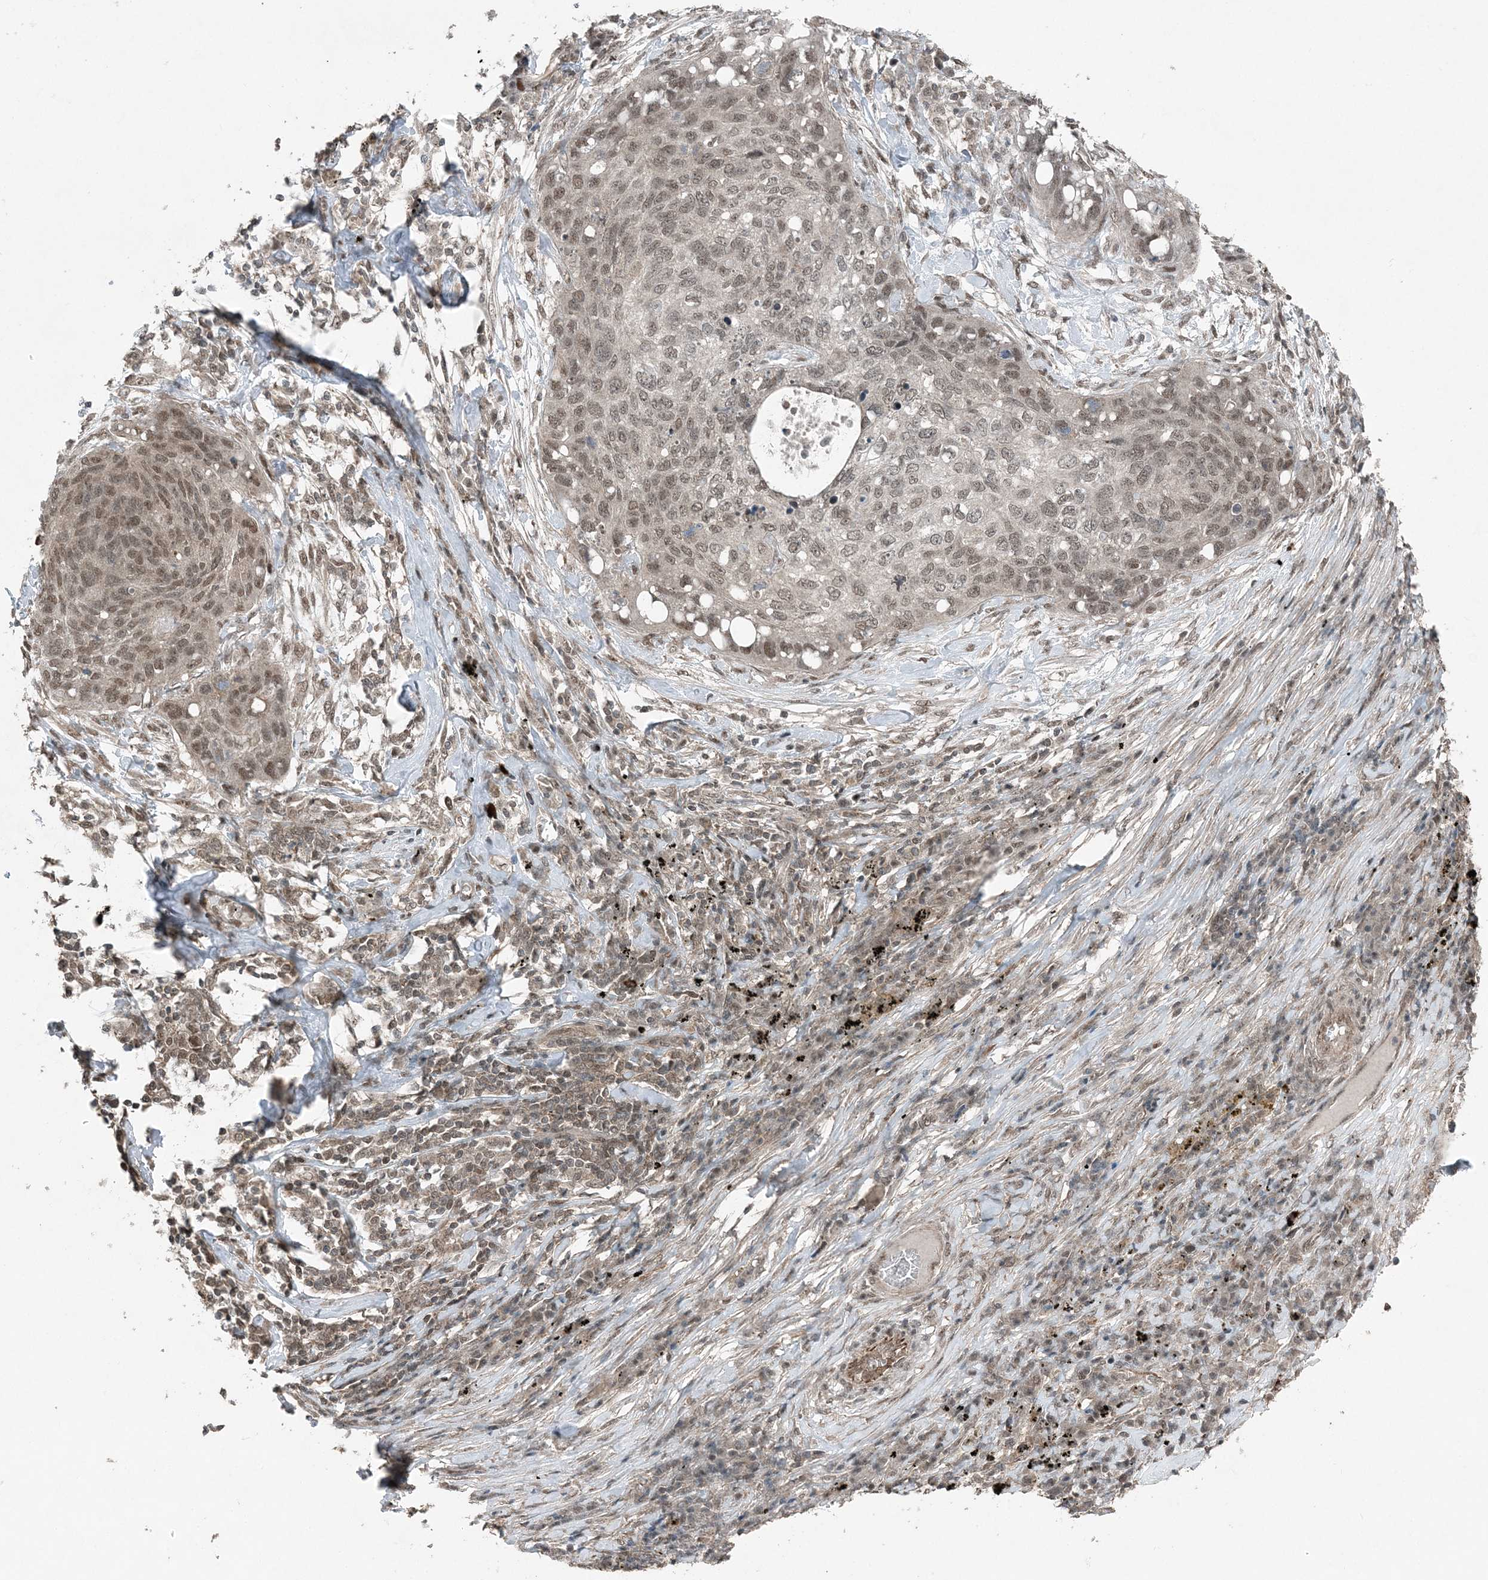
{"staining": {"intensity": "moderate", "quantity": ">75%", "location": "nuclear"}, "tissue": "lung cancer", "cell_type": "Tumor cells", "image_type": "cancer", "snomed": [{"axis": "morphology", "description": "Squamous cell carcinoma, NOS"}, {"axis": "topography", "description": "Lung"}], "caption": "Brown immunohistochemical staining in squamous cell carcinoma (lung) demonstrates moderate nuclear positivity in about >75% of tumor cells. The protein of interest is stained brown, and the nuclei are stained in blue (DAB IHC with brightfield microscopy, high magnification).", "gene": "COPS7B", "patient": {"sex": "female", "age": 63}}